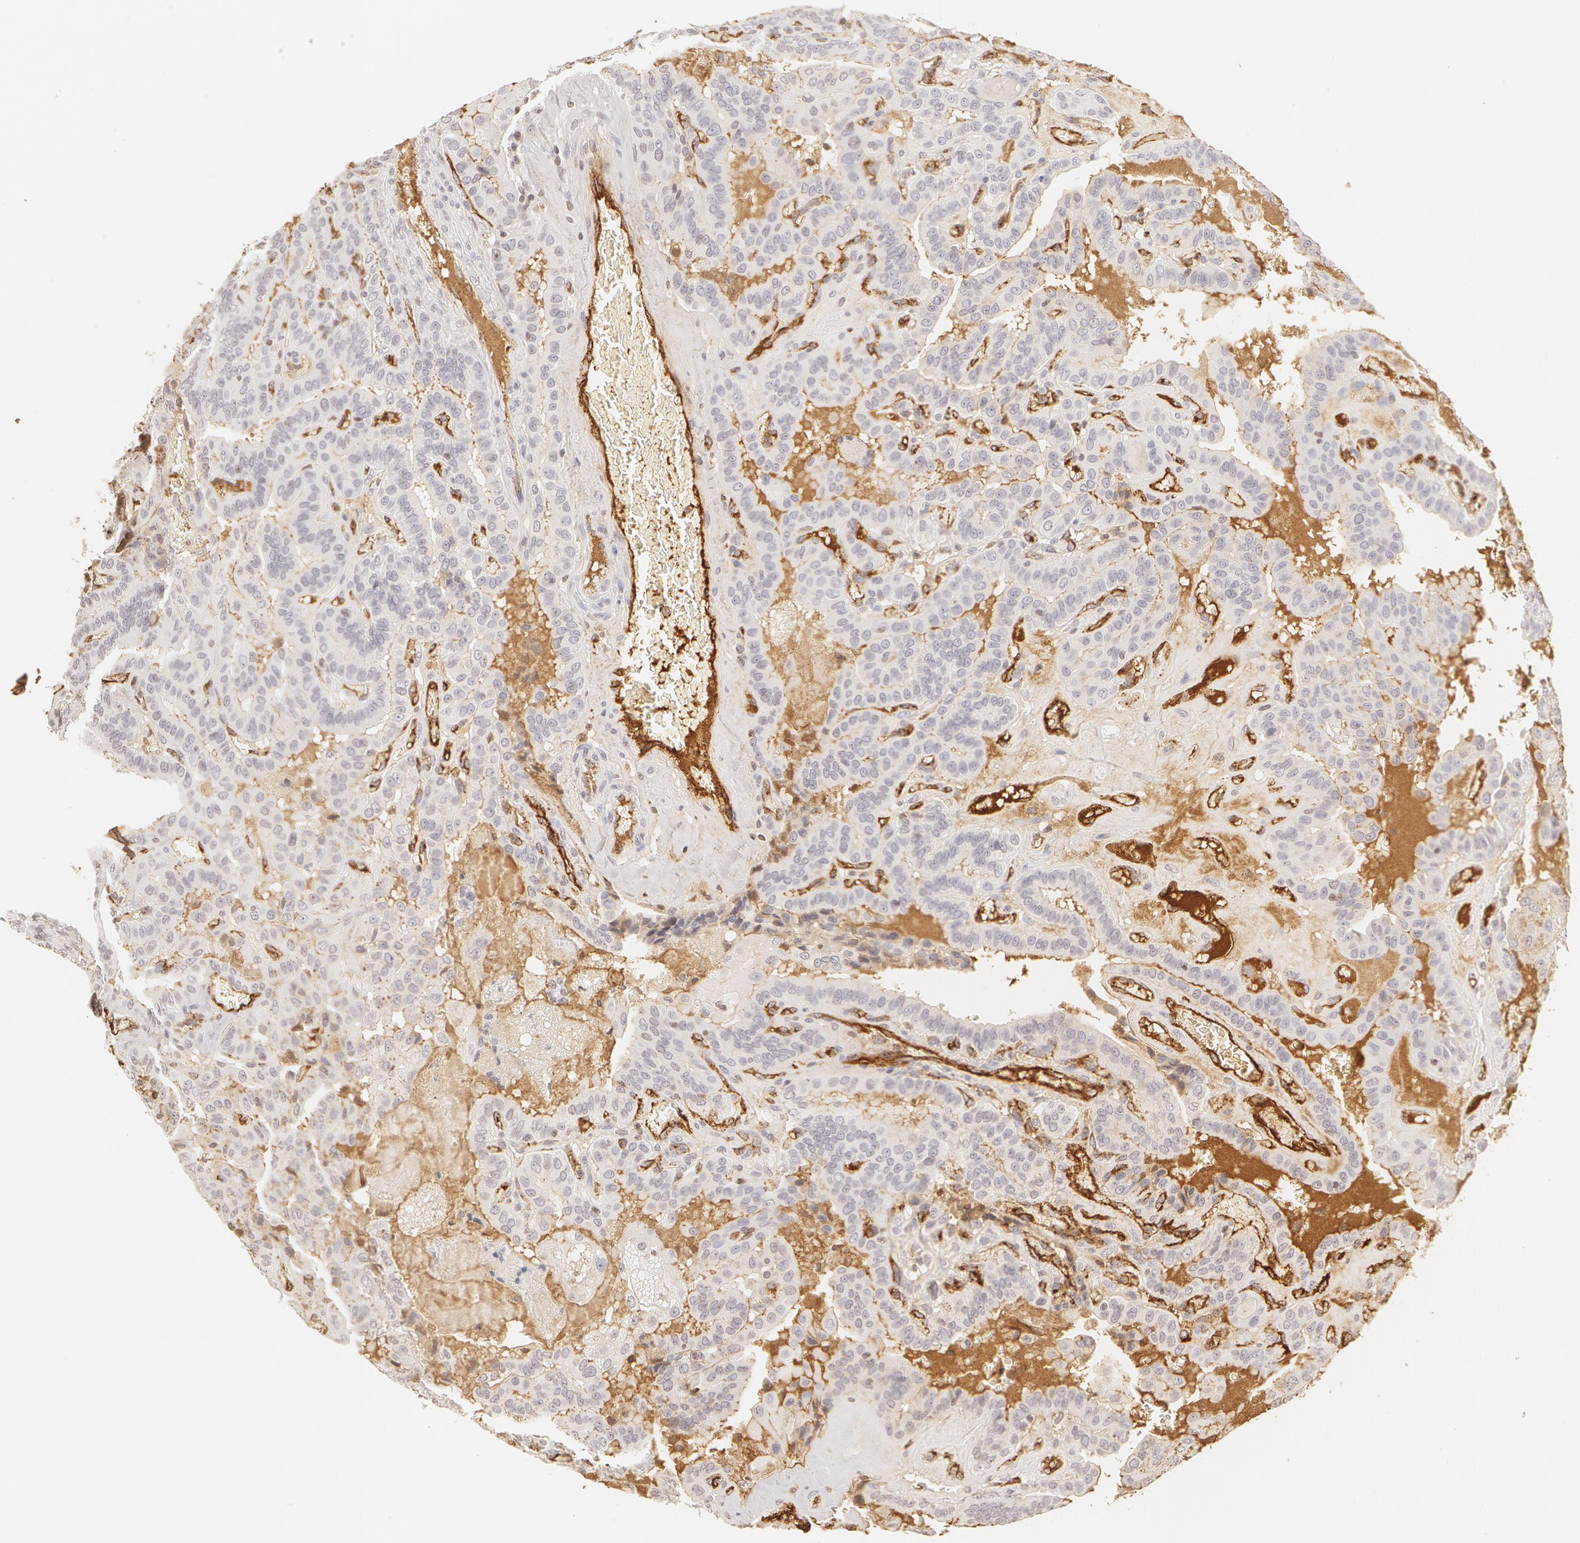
{"staining": {"intensity": "negative", "quantity": "none", "location": "none"}, "tissue": "thyroid cancer", "cell_type": "Tumor cells", "image_type": "cancer", "snomed": [{"axis": "morphology", "description": "Papillary adenocarcinoma, NOS"}, {"axis": "topography", "description": "Thyroid gland"}], "caption": "Human thyroid papillary adenocarcinoma stained for a protein using immunohistochemistry shows no staining in tumor cells.", "gene": "VWF", "patient": {"sex": "male", "age": 87}}